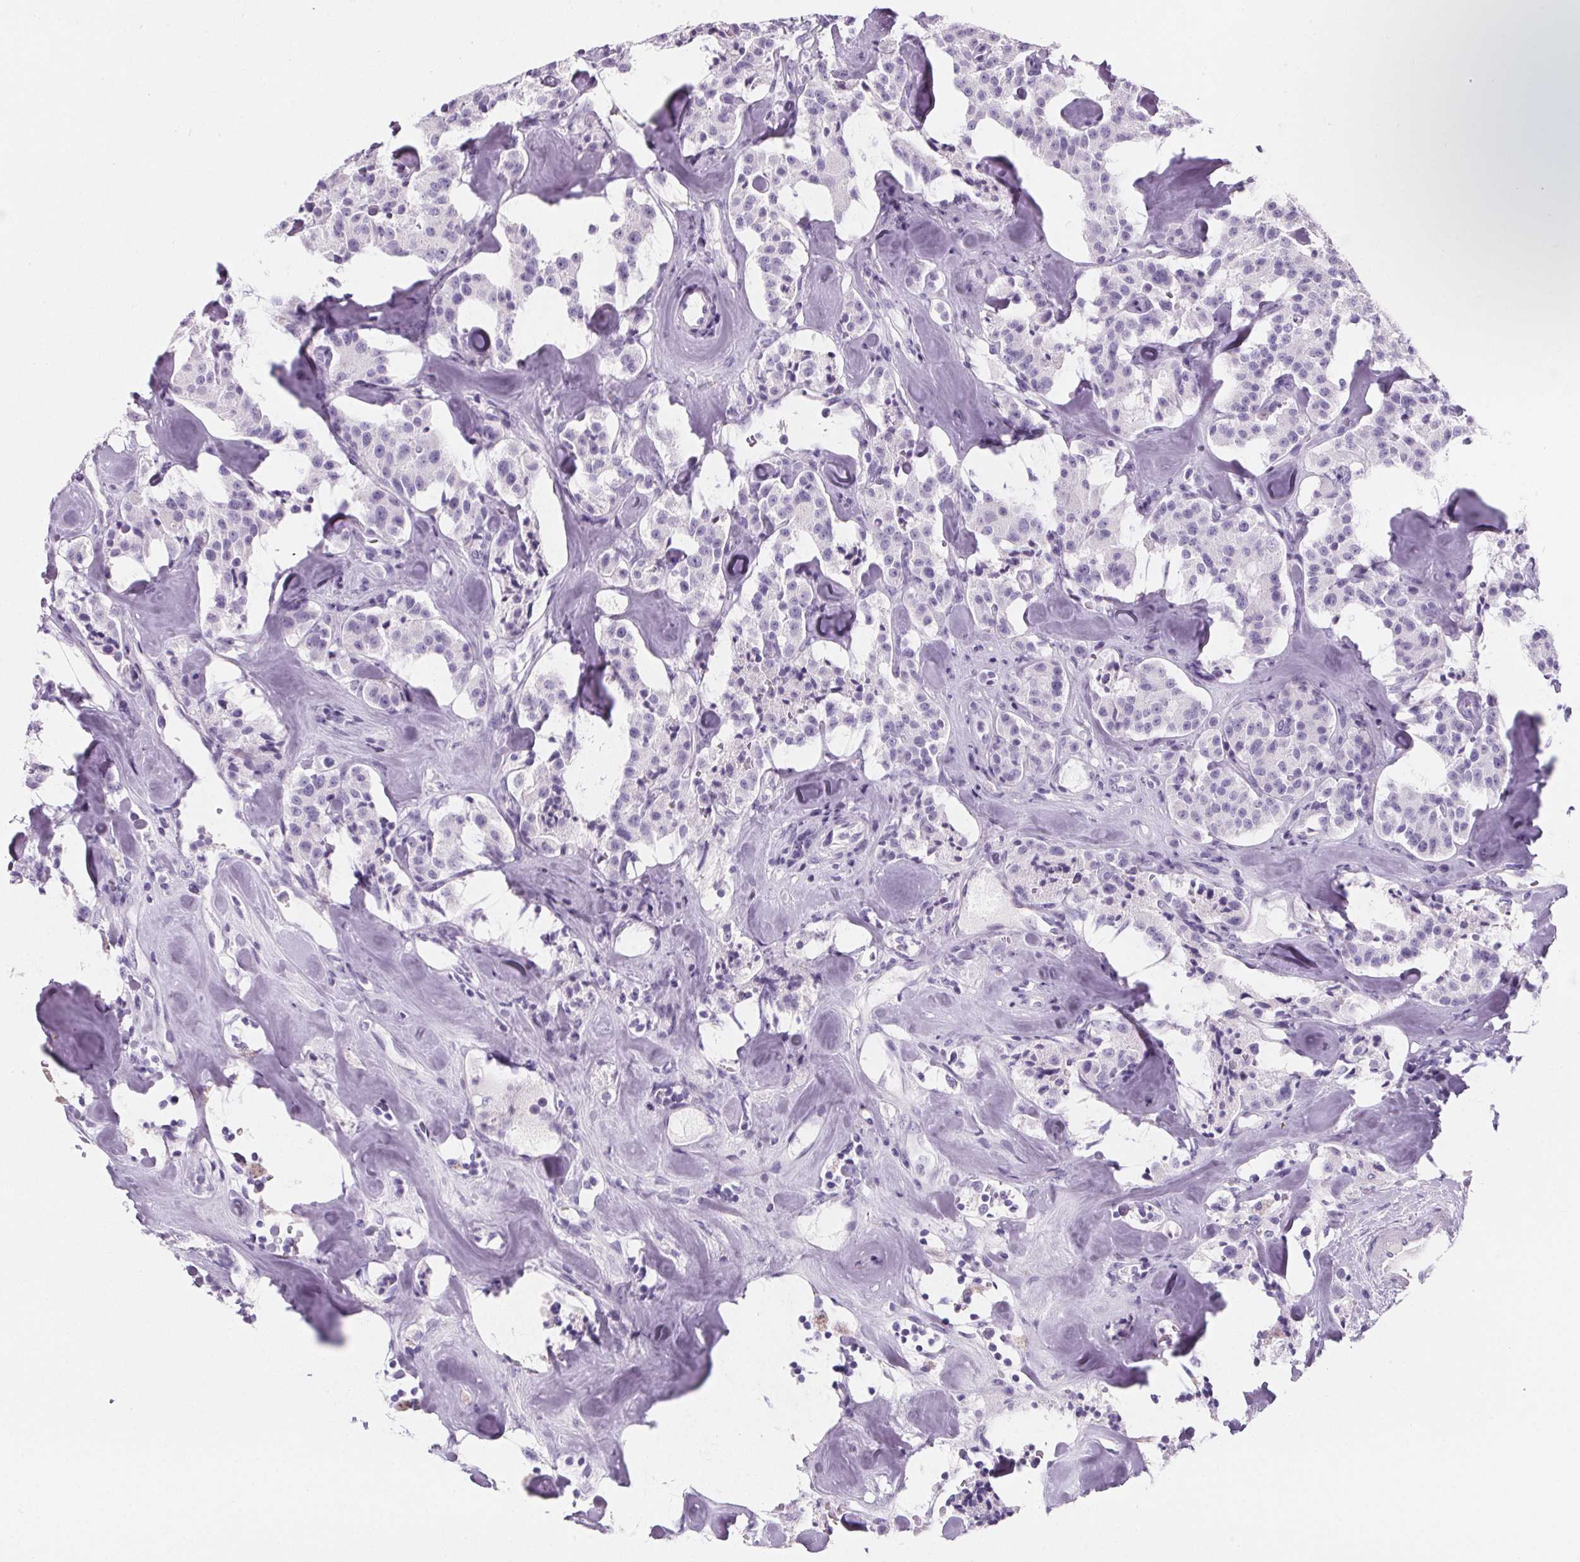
{"staining": {"intensity": "negative", "quantity": "none", "location": "none"}, "tissue": "carcinoid", "cell_type": "Tumor cells", "image_type": "cancer", "snomed": [{"axis": "morphology", "description": "Carcinoid, malignant, NOS"}, {"axis": "topography", "description": "Pancreas"}], "caption": "High power microscopy histopathology image of an immunohistochemistry image of malignant carcinoid, revealing no significant positivity in tumor cells. The staining was performed using DAB to visualize the protein expression in brown, while the nuclei were stained in blue with hematoxylin (Magnification: 20x).", "gene": "ADRB1", "patient": {"sex": "male", "age": 41}}